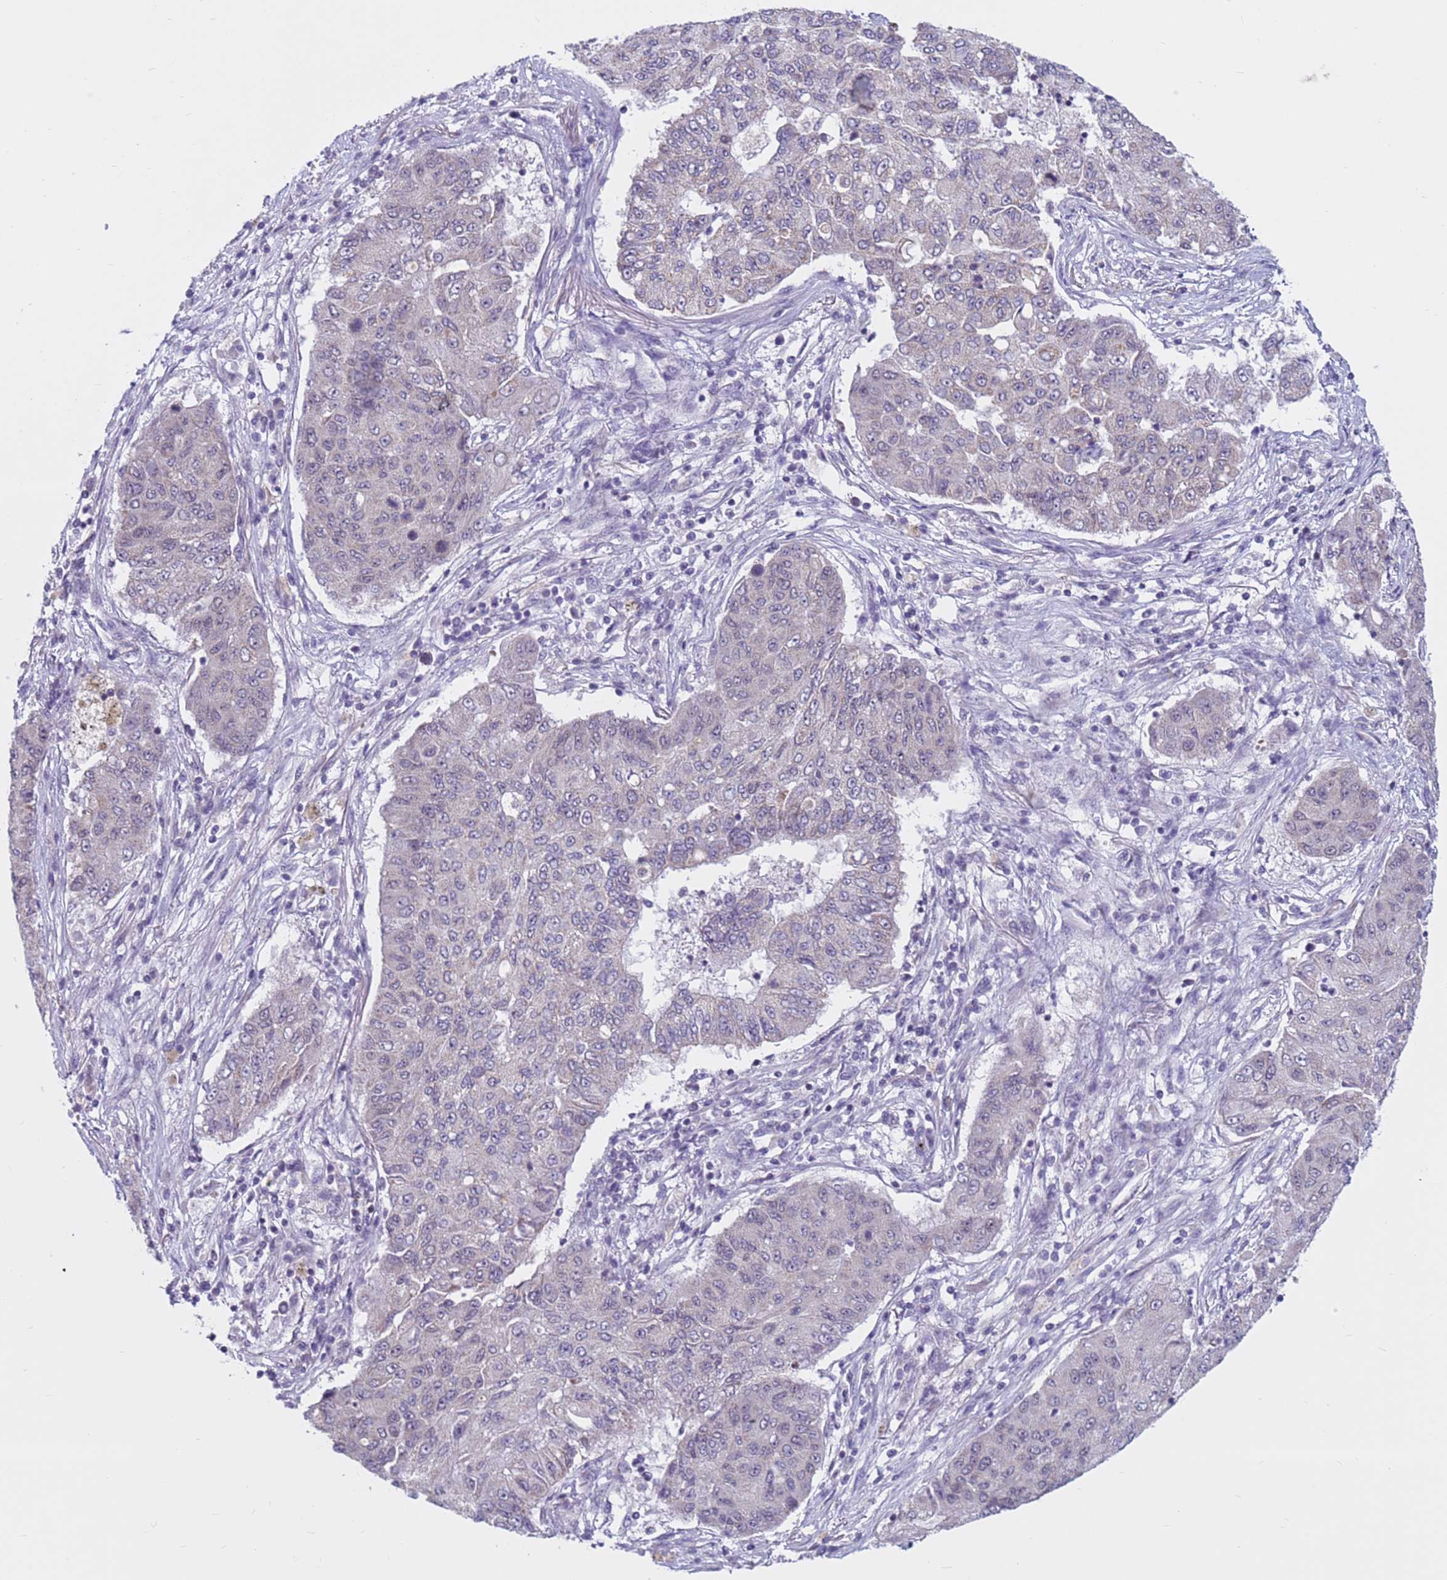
{"staining": {"intensity": "negative", "quantity": "none", "location": "none"}, "tissue": "lung cancer", "cell_type": "Tumor cells", "image_type": "cancer", "snomed": [{"axis": "morphology", "description": "Squamous cell carcinoma, NOS"}, {"axis": "topography", "description": "Lung"}], "caption": "Lung cancer (squamous cell carcinoma) was stained to show a protein in brown. There is no significant staining in tumor cells.", "gene": "CDK2AP2", "patient": {"sex": "male", "age": 74}}